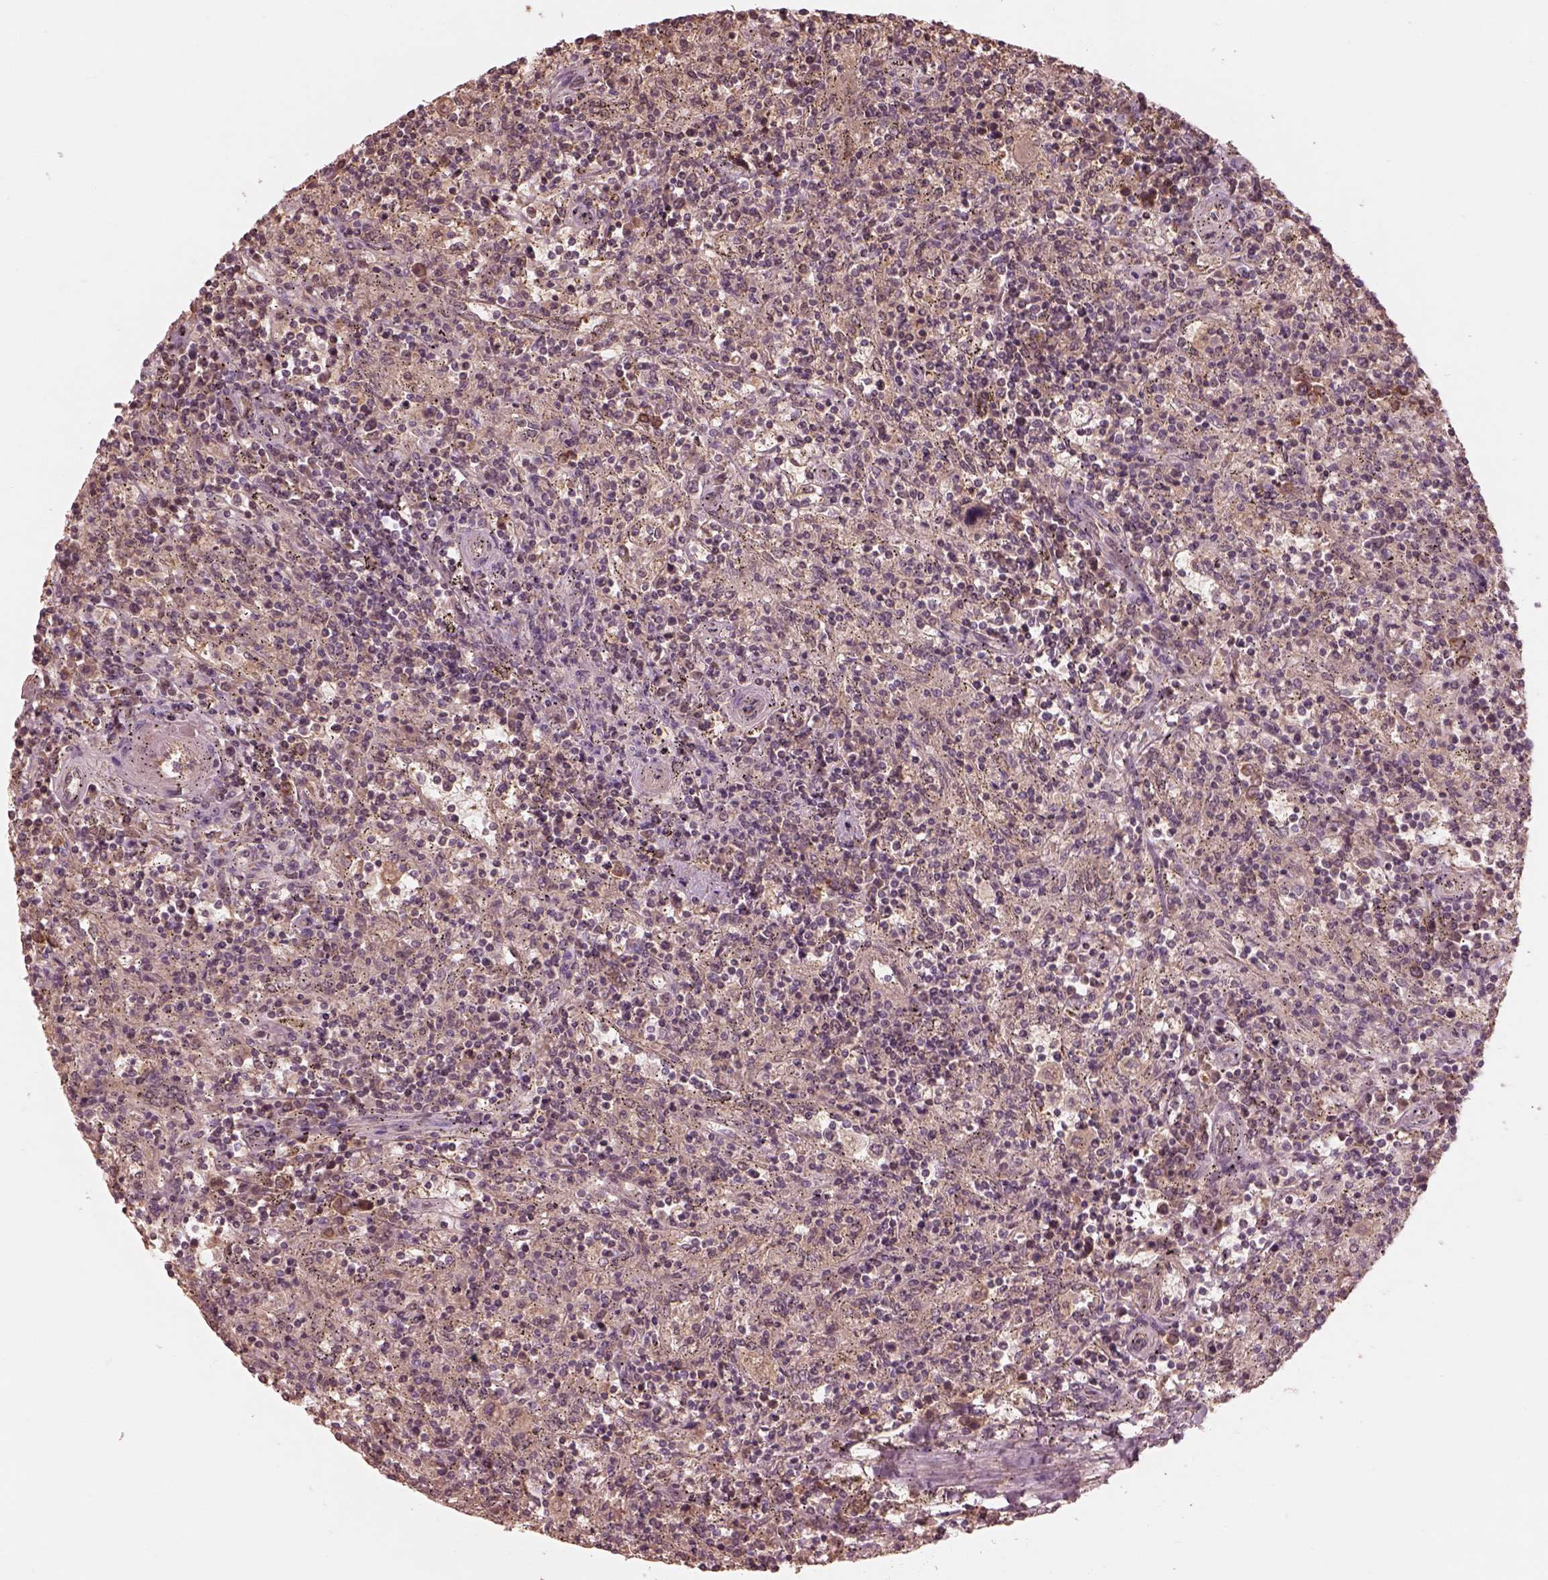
{"staining": {"intensity": "negative", "quantity": "none", "location": "none"}, "tissue": "lymphoma", "cell_type": "Tumor cells", "image_type": "cancer", "snomed": [{"axis": "morphology", "description": "Malignant lymphoma, non-Hodgkin's type, Low grade"}, {"axis": "topography", "description": "Spleen"}], "caption": "Malignant lymphoma, non-Hodgkin's type (low-grade) was stained to show a protein in brown. There is no significant staining in tumor cells.", "gene": "TF", "patient": {"sex": "male", "age": 62}}